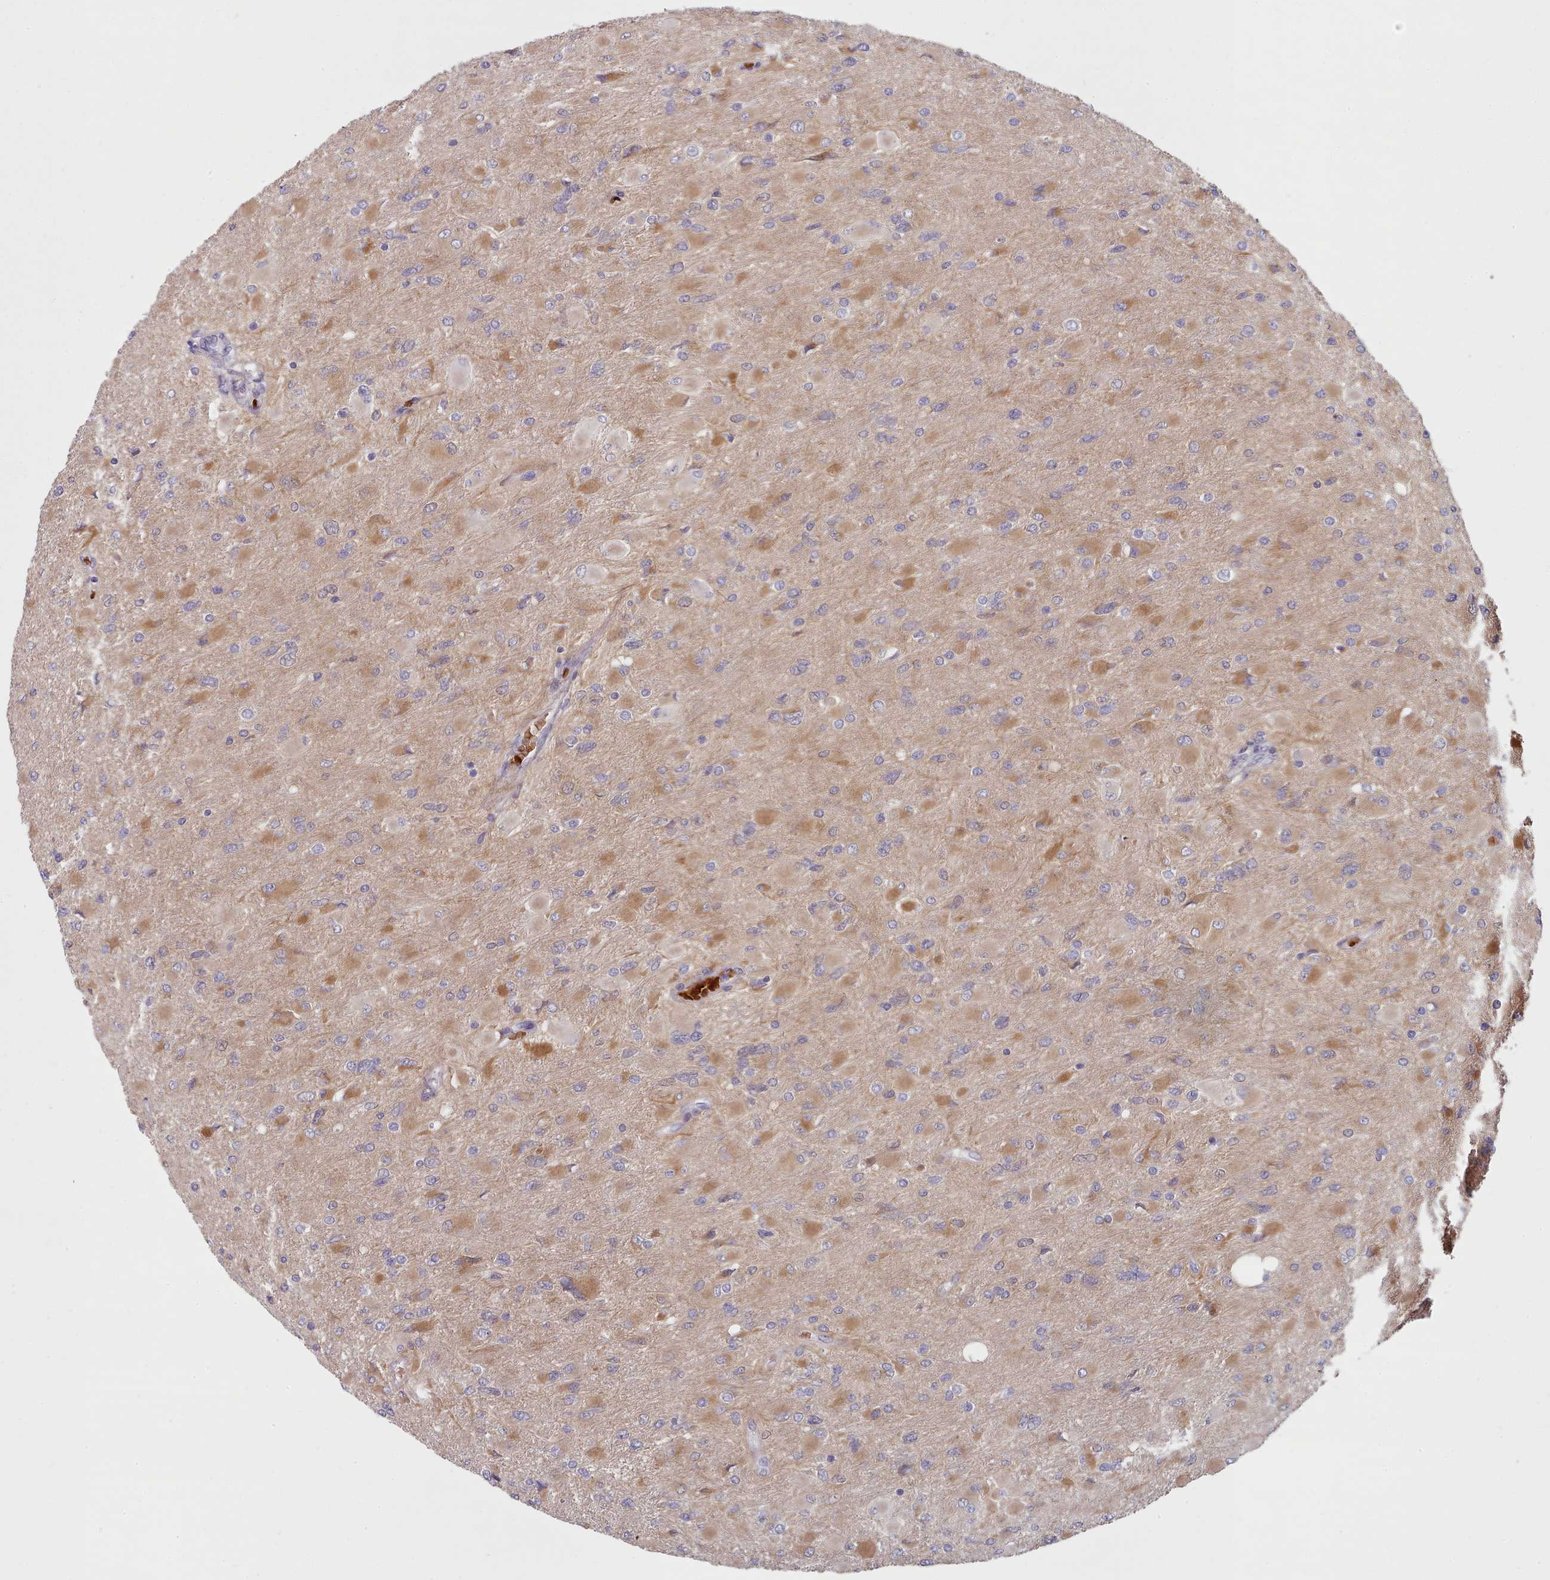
{"staining": {"intensity": "moderate", "quantity": "25%-75%", "location": "cytoplasmic/membranous"}, "tissue": "glioma", "cell_type": "Tumor cells", "image_type": "cancer", "snomed": [{"axis": "morphology", "description": "Glioma, malignant, High grade"}, {"axis": "topography", "description": "Cerebral cortex"}], "caption": "This is an image of immunohistochemistry (IHC) staining of malignant glioma (high-grade), which shows moderate expression in the cytoplasmic/membranous of tumor cells.", "gene": "CLNS1A", "patient": {"sex": "female", "age": 36}}